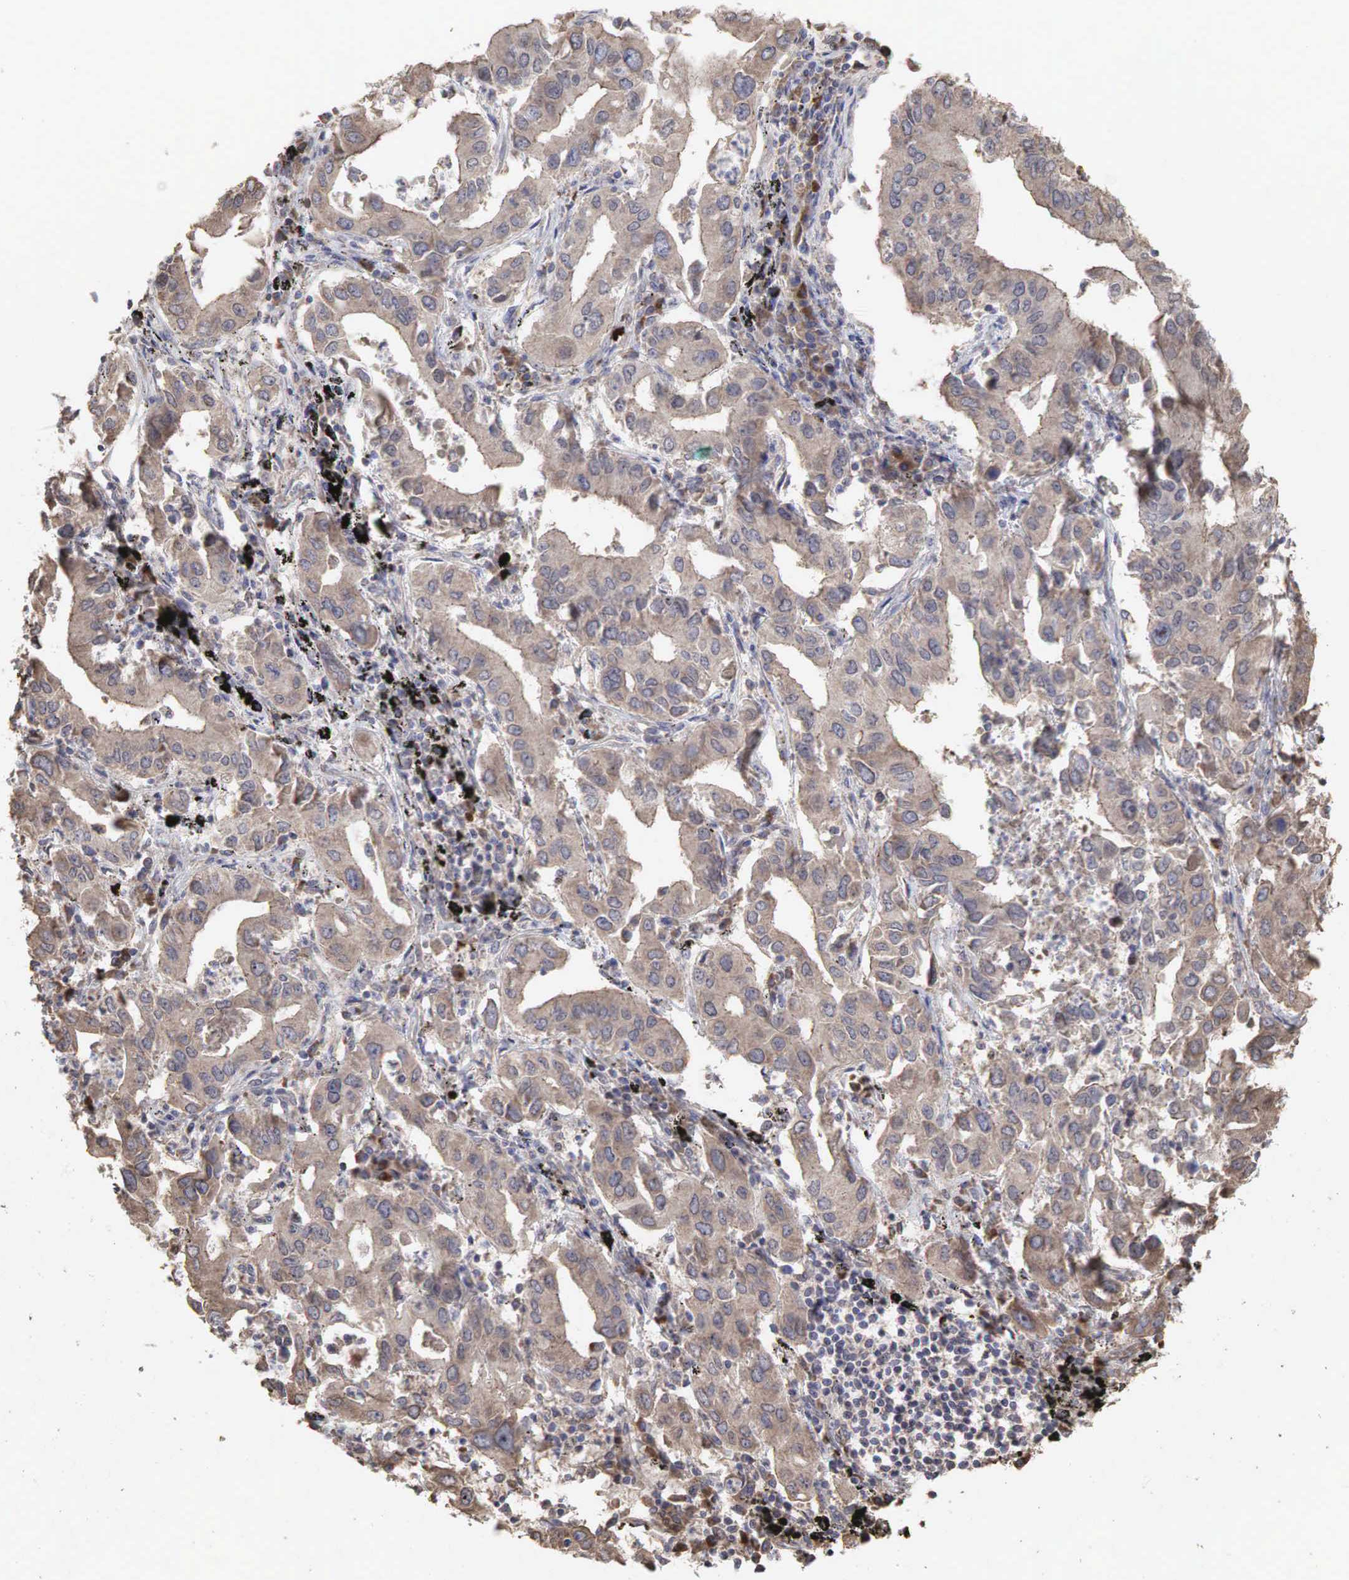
{"staining": {"intensity": "weak", "quantity": ">75%", "location": "cytoplasmic/membranous"}, "tissue": "lung cancer", "cell_type": "Tumor cells", "image_type": "cancer", "snomed": [{"axis": "morphology", "description": "Adenocarcinoma, NOS"}, {"axis": "topography", "description": "Lung"}], "caption": "This image displays immunohistochemistry (IHC) staining of lung adenocarcinoma, with low weak cytoplasmic/membranous positivity in about >75% of tumor cells.", "gene": "PABPC5", "patient": {"sex": "male", "age": 48}}